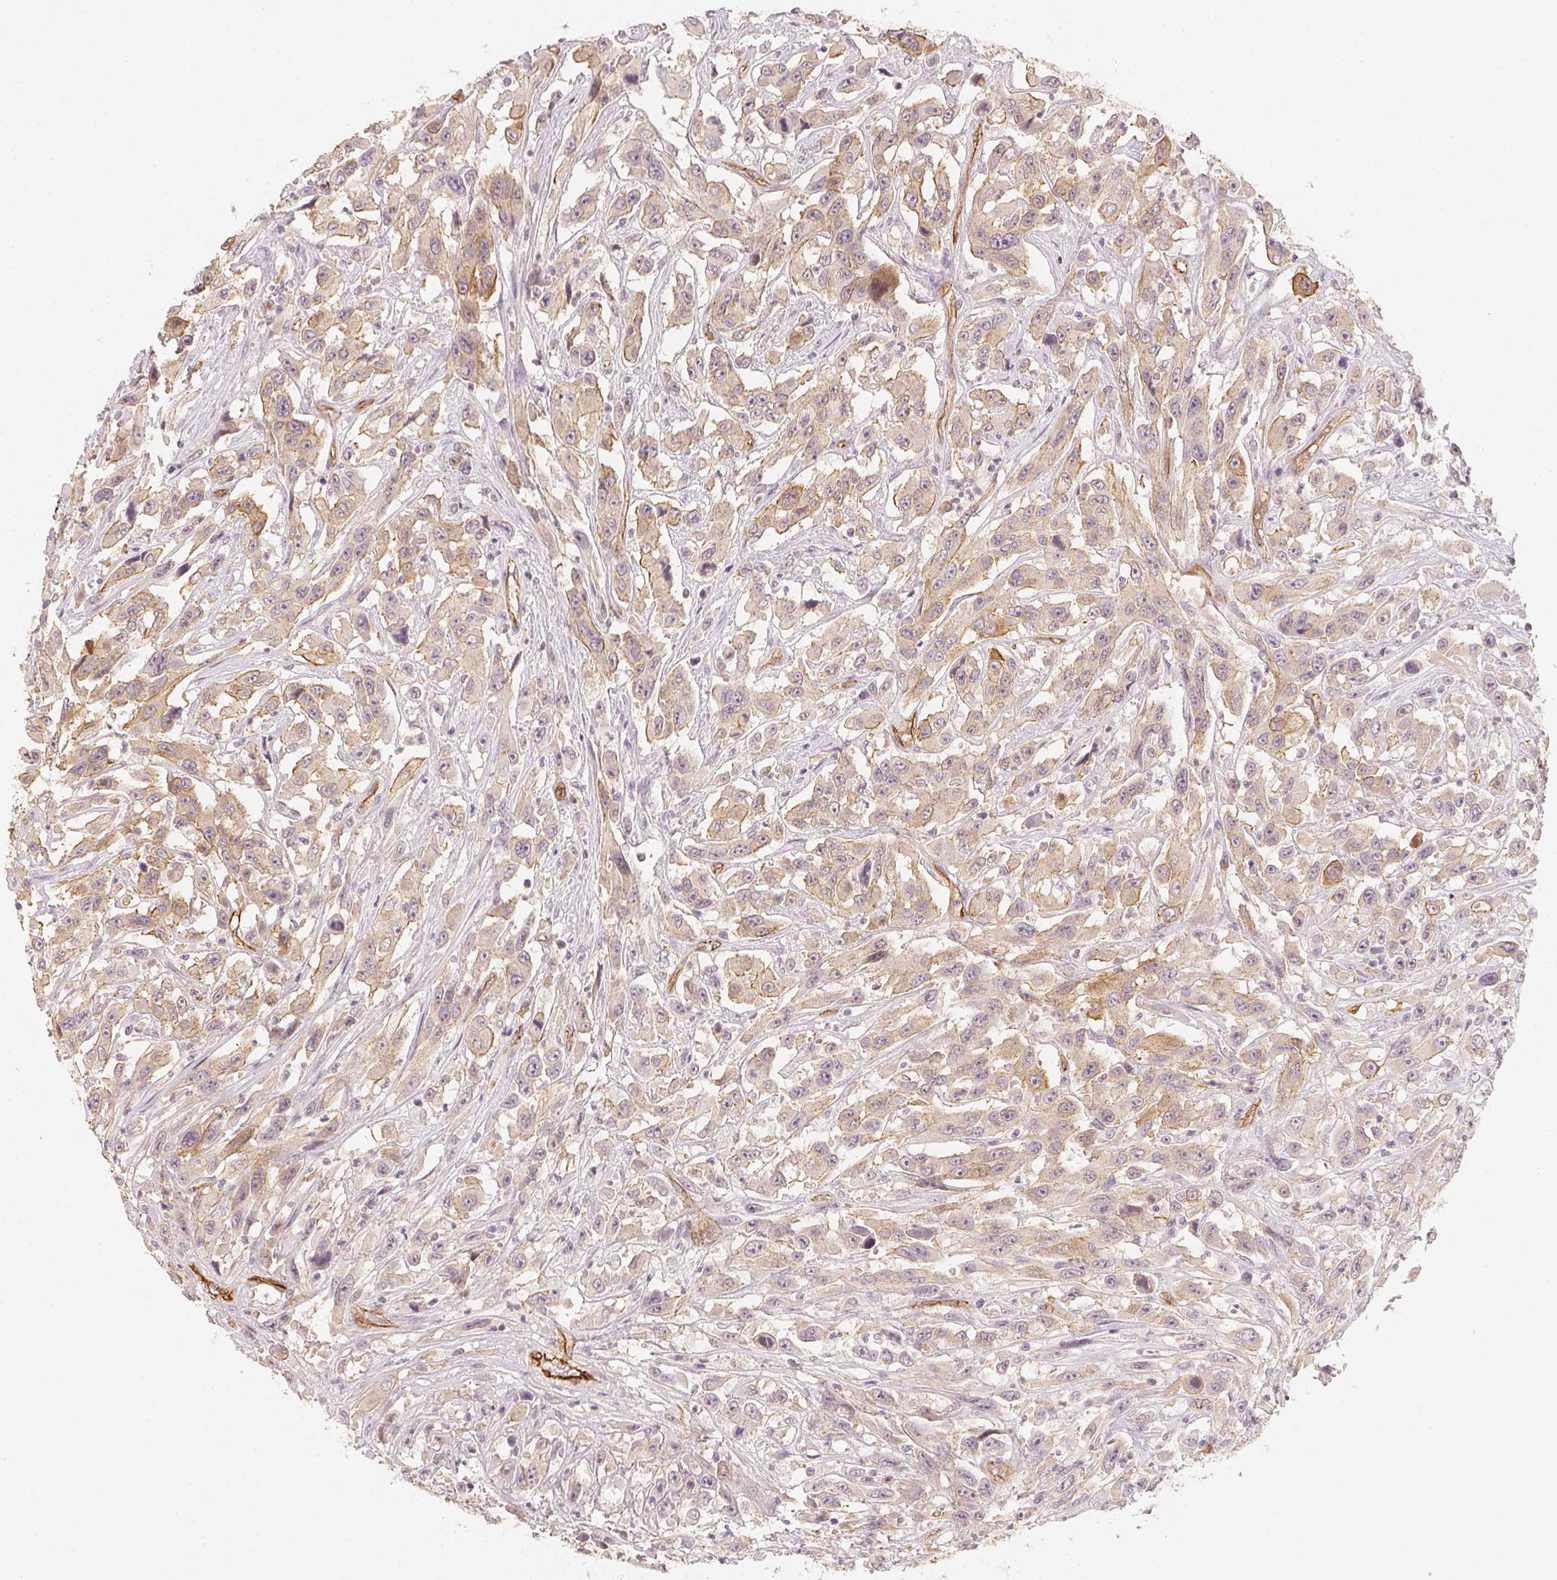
{"staining": {"intensity": "moderate", "quantity": ">75%", "location": "cytoplasmic/membranous"}, "tissue": "urothelial cancer", "cell_type": "Tumor cells", "image_type": "cancer", "snomed": [{"axis": "morphology", "description": "Urothelial carcinoma, High grade"}, {"axis": "topography", "description": "Urinary bladder"}], "caption": "An IHC image of neoplastic tissue is shown. Protein staining in brown labels moderate cytoplasmic/membranous positivity in urothelial cancer within tumor cells. (IHC, brightfield microscopy, high magnification).", "gene": "CIB1", "patient": {"sex": "male", "age": 53}}